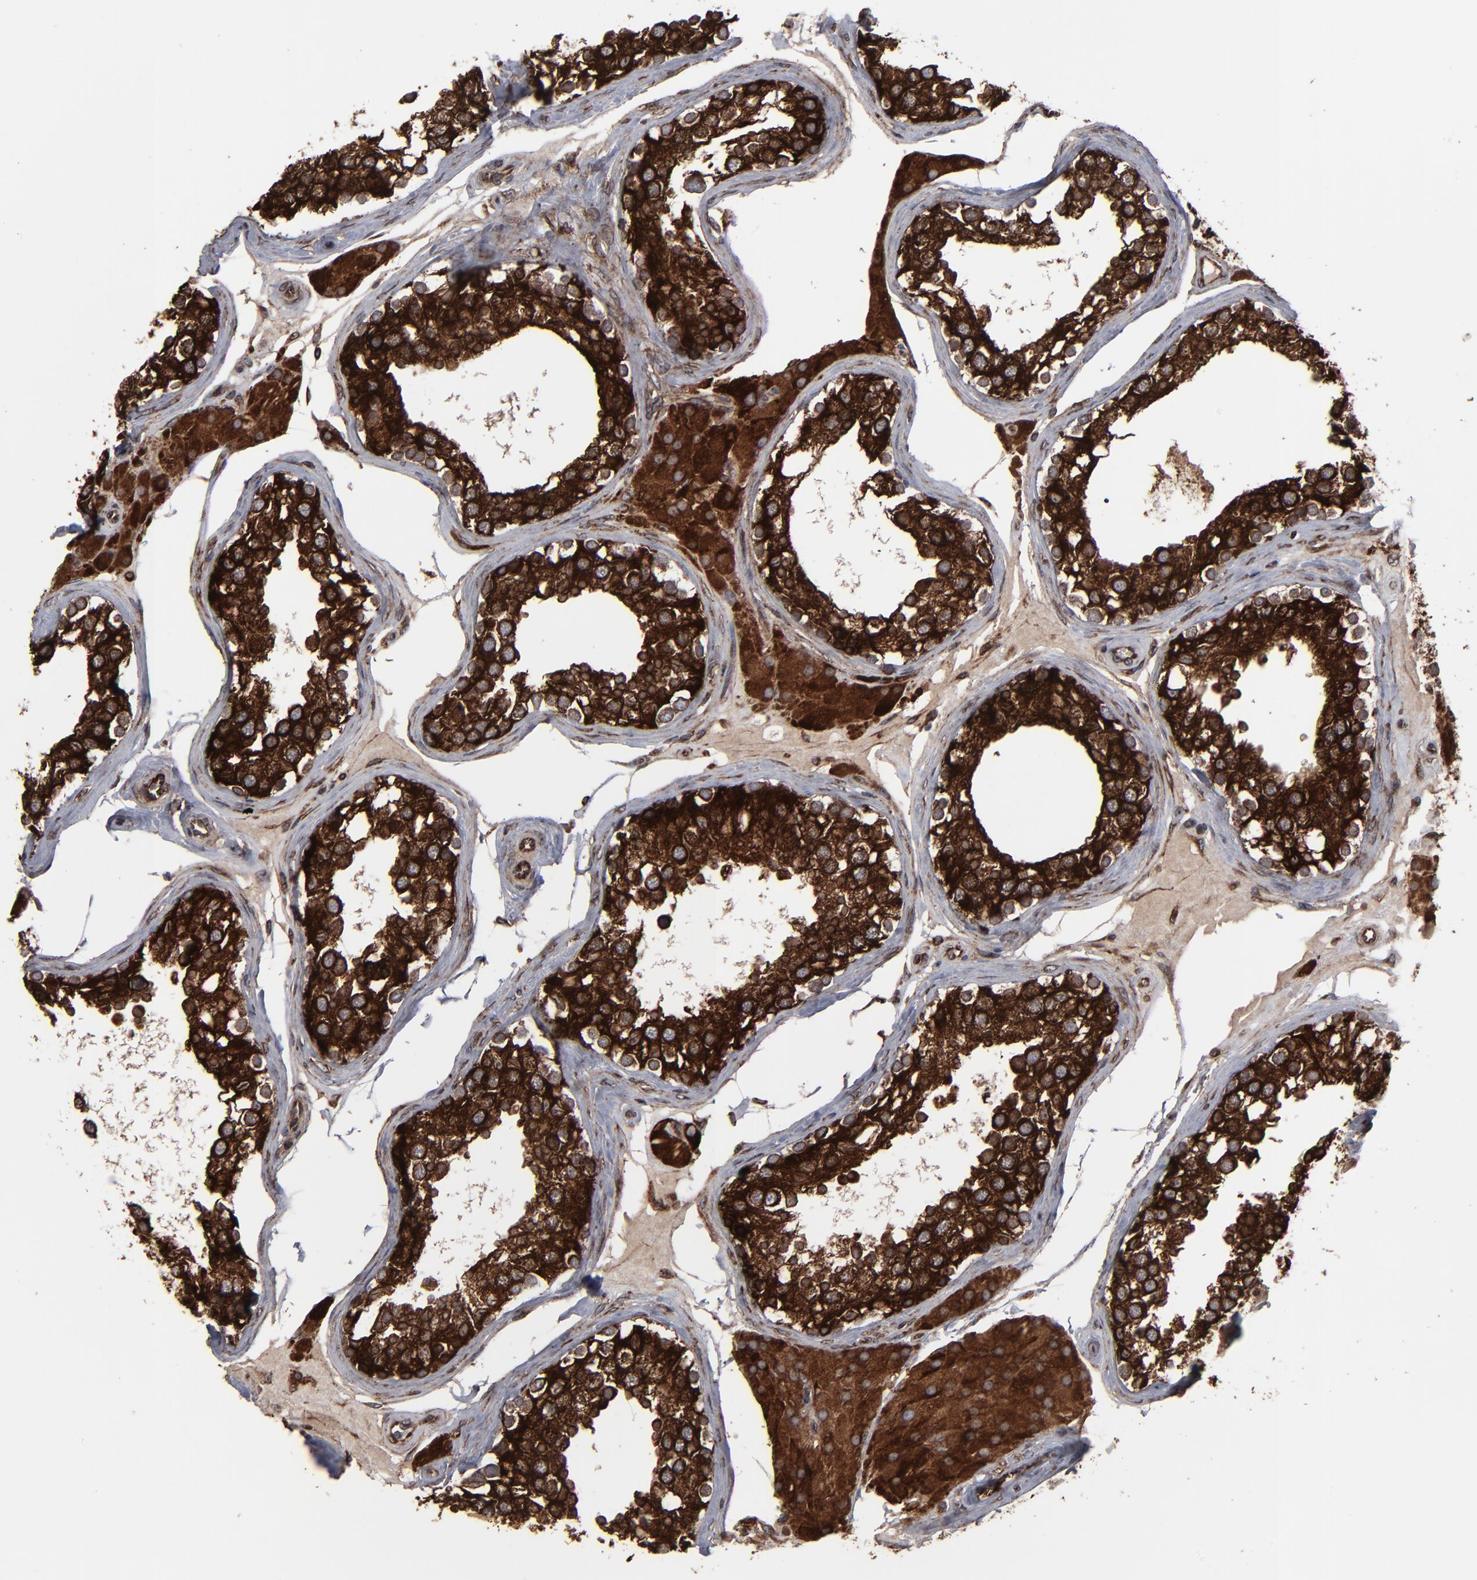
{"staining": {"intensity": "strong", "quantity": ">75%", "location": "cytoplasmic/membranous"}, "tissue": "testis", "cell_type": "Cells in seminiferous ducts", "image_type": "normal", "snomed": [{"axis": "morphology", "description": "Normal tissue, NOS"}, {"axis": "topography", "description": "Testis"}], "caption": "High-magnification brightfield microscopy of unremarkable testis stained with DAB (brown) and counterstained with hematoxylin (blue). cells in seminiferous ducts exhibit strong cytoplasmic/membranous positivity is identified in approximately>75% of cells.", "gene": "CNIH1", "patient": {"sex": "male", "age": 68}}